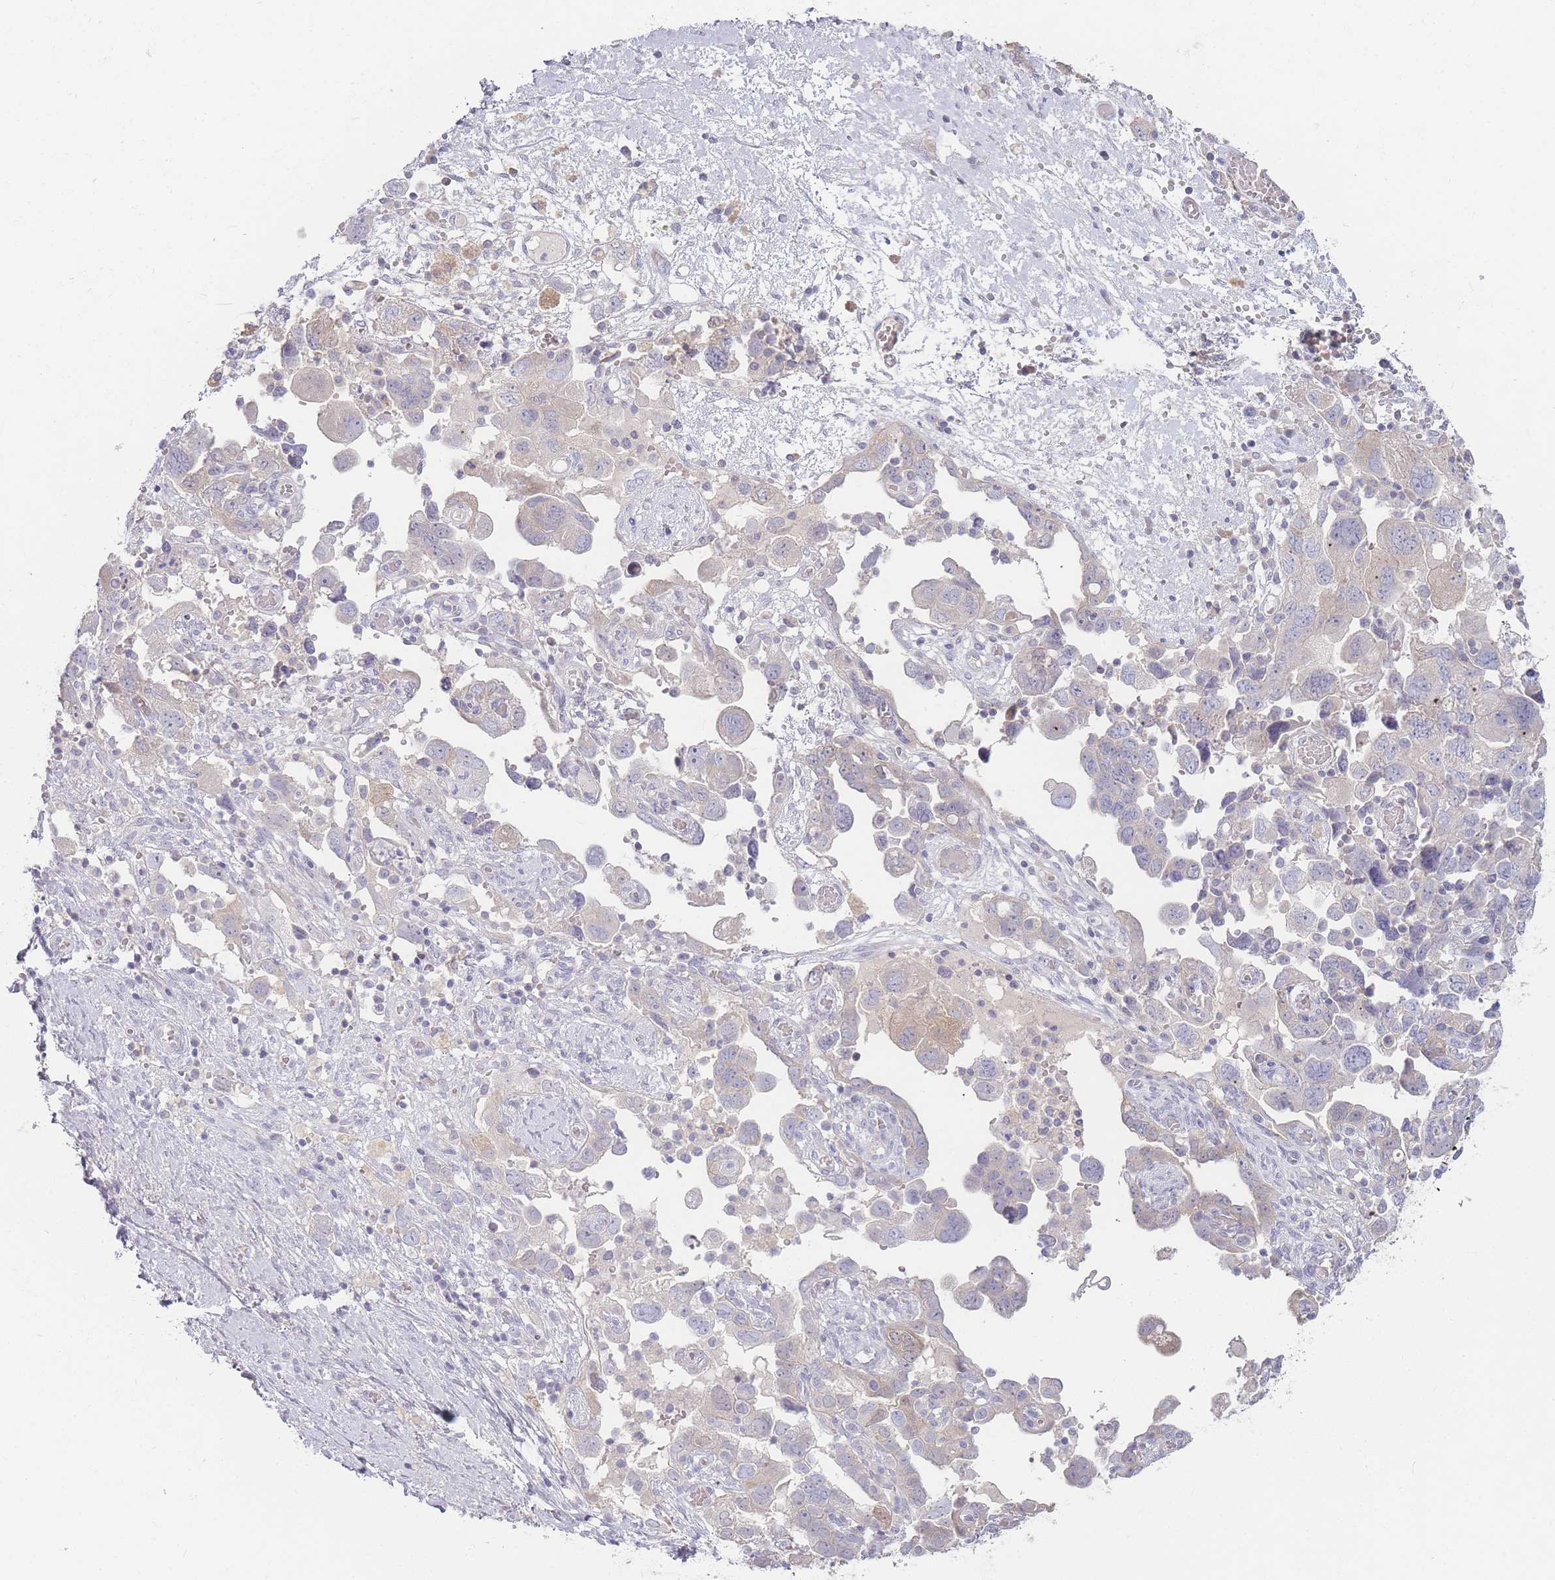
{"staining": {"intensity": "negative", "quantity": "none", "location": "none"}, "tissue": "ovarian cancer", "cell_type": "Tumor cells", "image_type": "cancer", "snomed": [{"axis": "morphology", "description": "Carcinoma, NOS"}, {"axis": "morphology", "description": "Cystadenocarcinoma, serous, NOS"}, {"axis": "topography", "description": "Ovary"}], "caption": "Tumor cells are negative for brown protein staining in ovarian cancer.", "gene": "SPHKAP", "patient": {"sex": "female", "age": 69}}